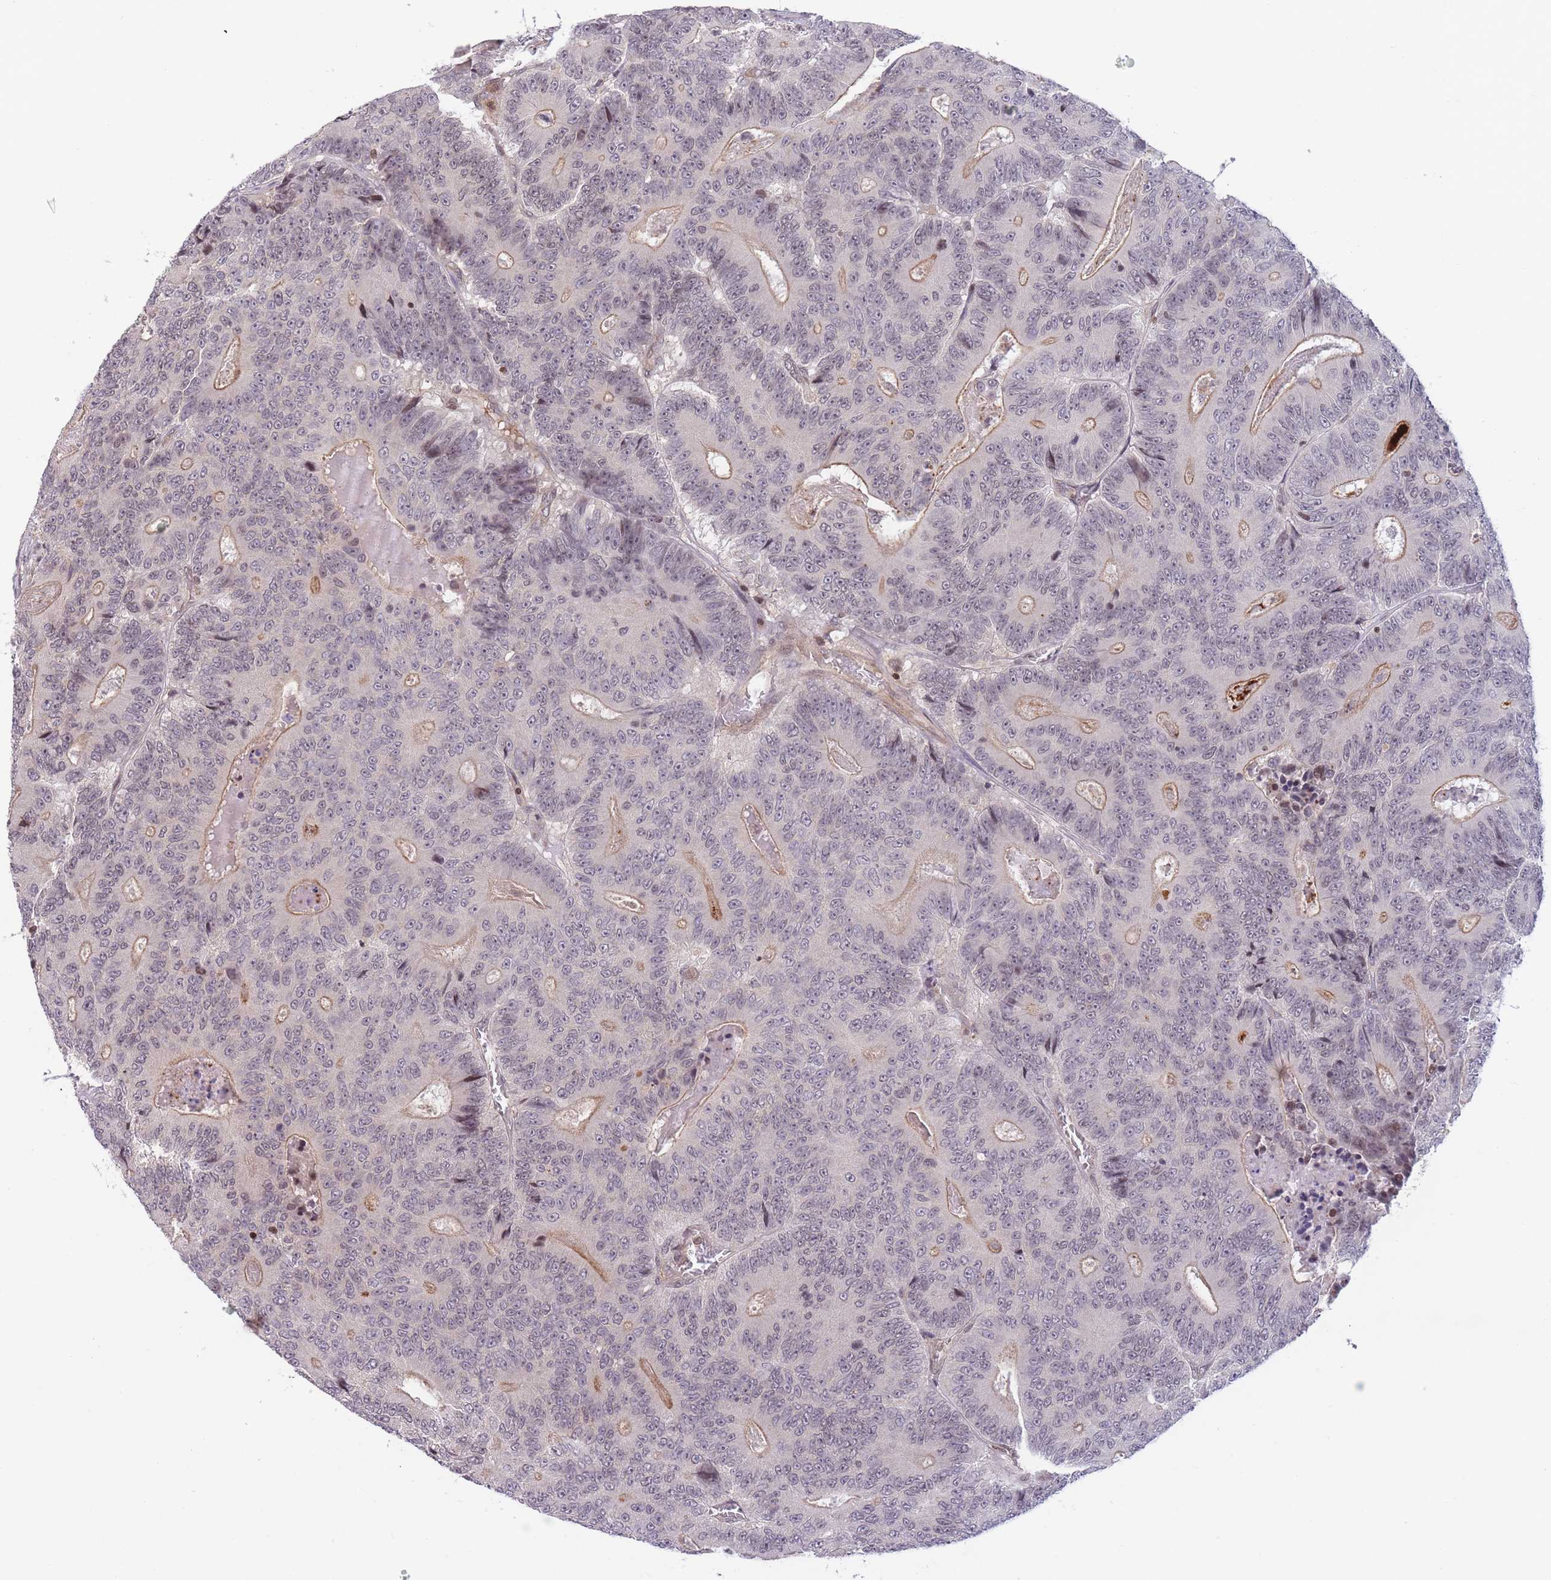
{"staining": {"intensity": "weak", "quantity": "<25%", "location": "cytoplasmic/membranous"}, "tissue": "colorectal cancer", "cell_type": "Tumor cells", "image_type": "cancer", "snomed": [{"axis": "morphology", "description": "Adenocarcinoma, NOS"}, {"axis": "topography", "description": "Colon"}], "caption": "Colorectal cancer was stained to show a protein in brown. There is no significant staining in tumor cells.", "gene": "SLC35F5", "patient": {"sex": "male", "age": 83}}